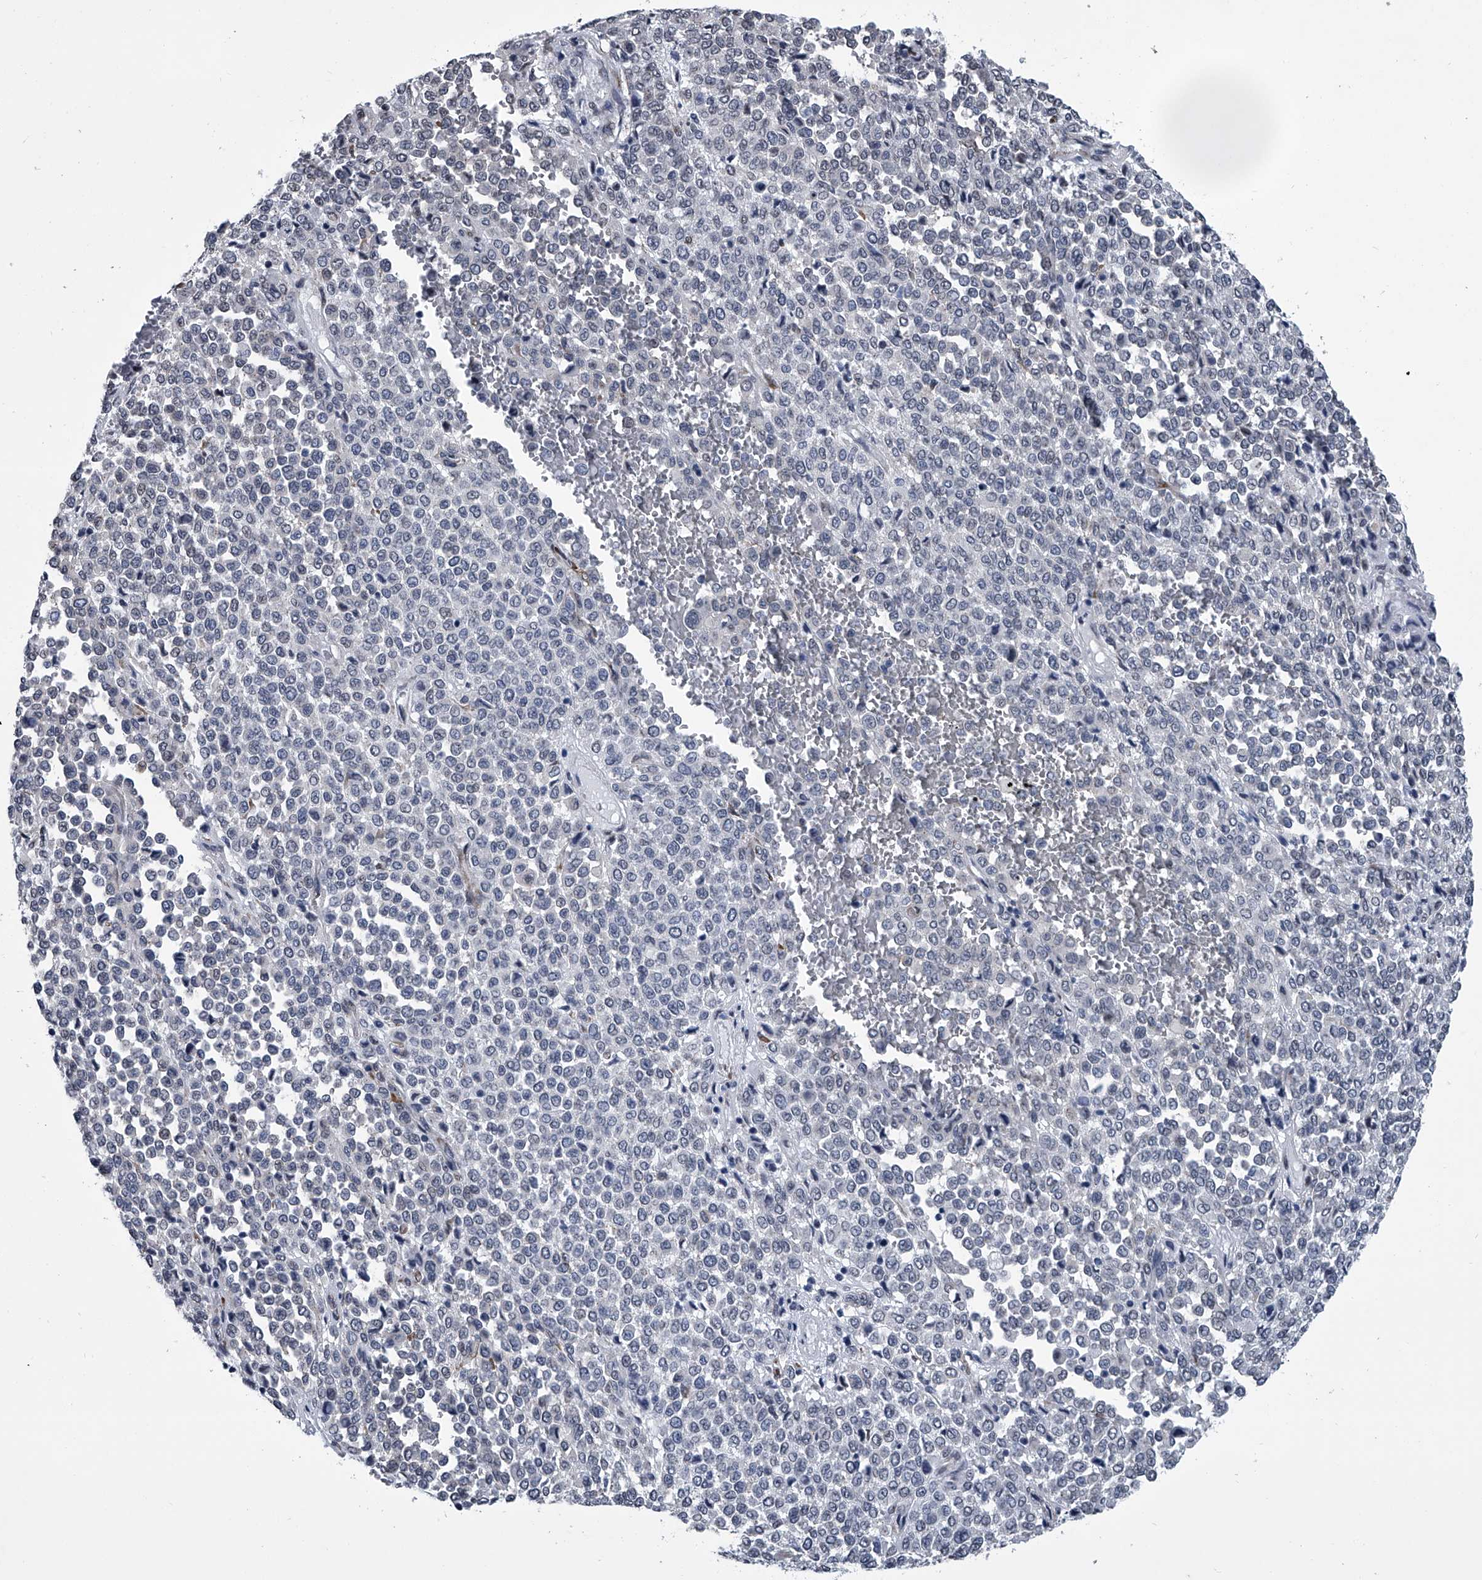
{"staining": {"intensity": "negative", "quantity": "none", "location": "none"}, "tissue": "melanoma", "cell_type": "Tumor cells", "image_type": "cancer", "snomed": [{"axis": "morphology", "description": "Malignant melanoma, Metastatic site"}, {"axis": "topography", "description": "Pancreas"}], "caption": "Photomicrograph shows no significant protein positivity in tumor cells of malignant melanoma (metastatic site).", "gene": "PPP2R5D", "patient": {"sex": "female", "age": 30}}